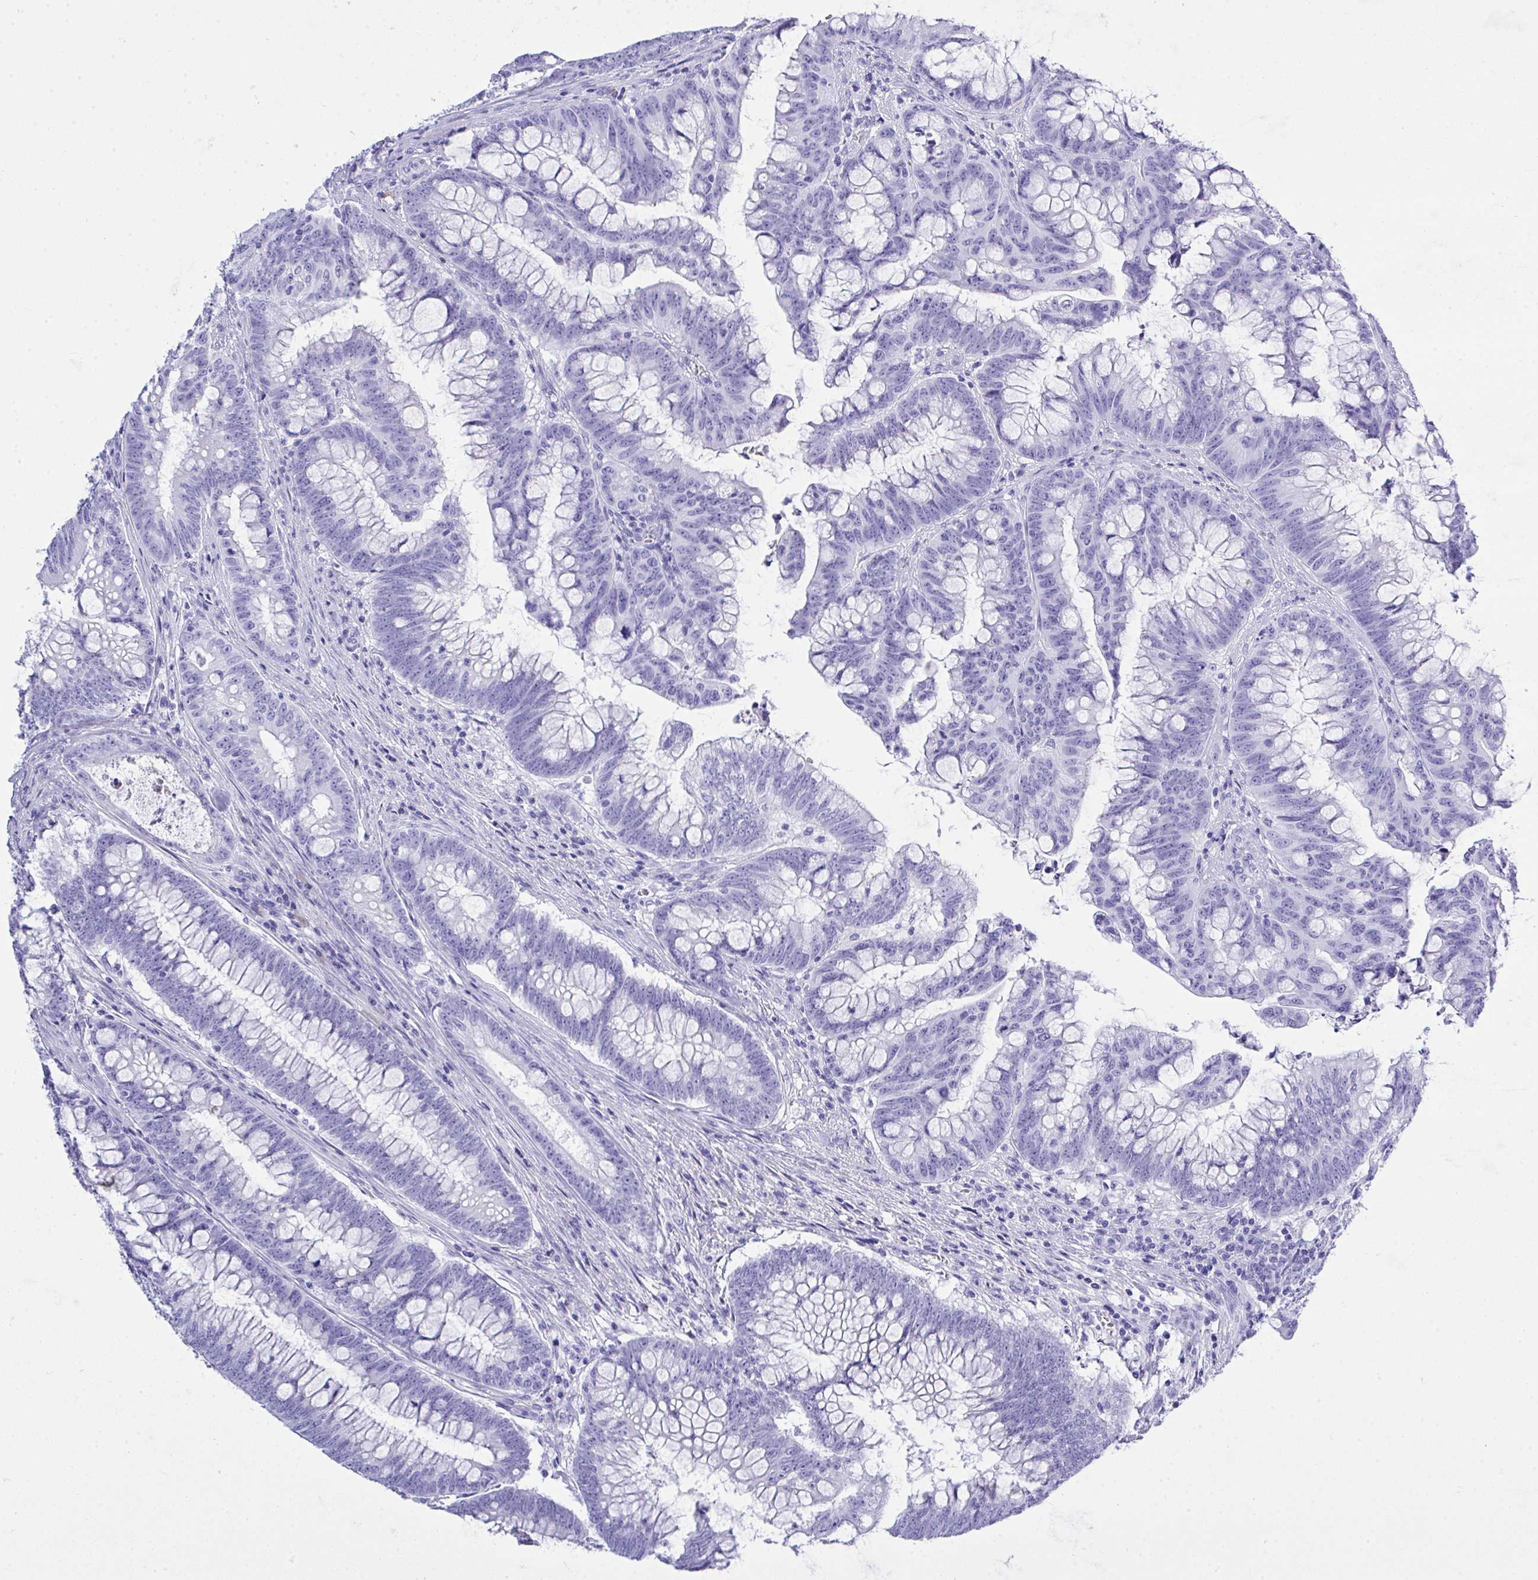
{"staining": {"intensity": "negative", "quantity": "none", "location": "none"}, "tissue": "colorectal cancer", "cell_type": "Tumor cells", "image_type": "cancer", "snomed": [{"axis": "morphology", "description": "Adenocarcinoma, NOS"}, {"axis": "topography", "description": "Colon"}], "caption": "The immunohistochemistry histopathology image has no significant positivity in tumor cells of colorectal cancer (adenocarcinoma) tissue.", "gene": "AKR1D1", "patient": {"sex": "male", "age": 62}}